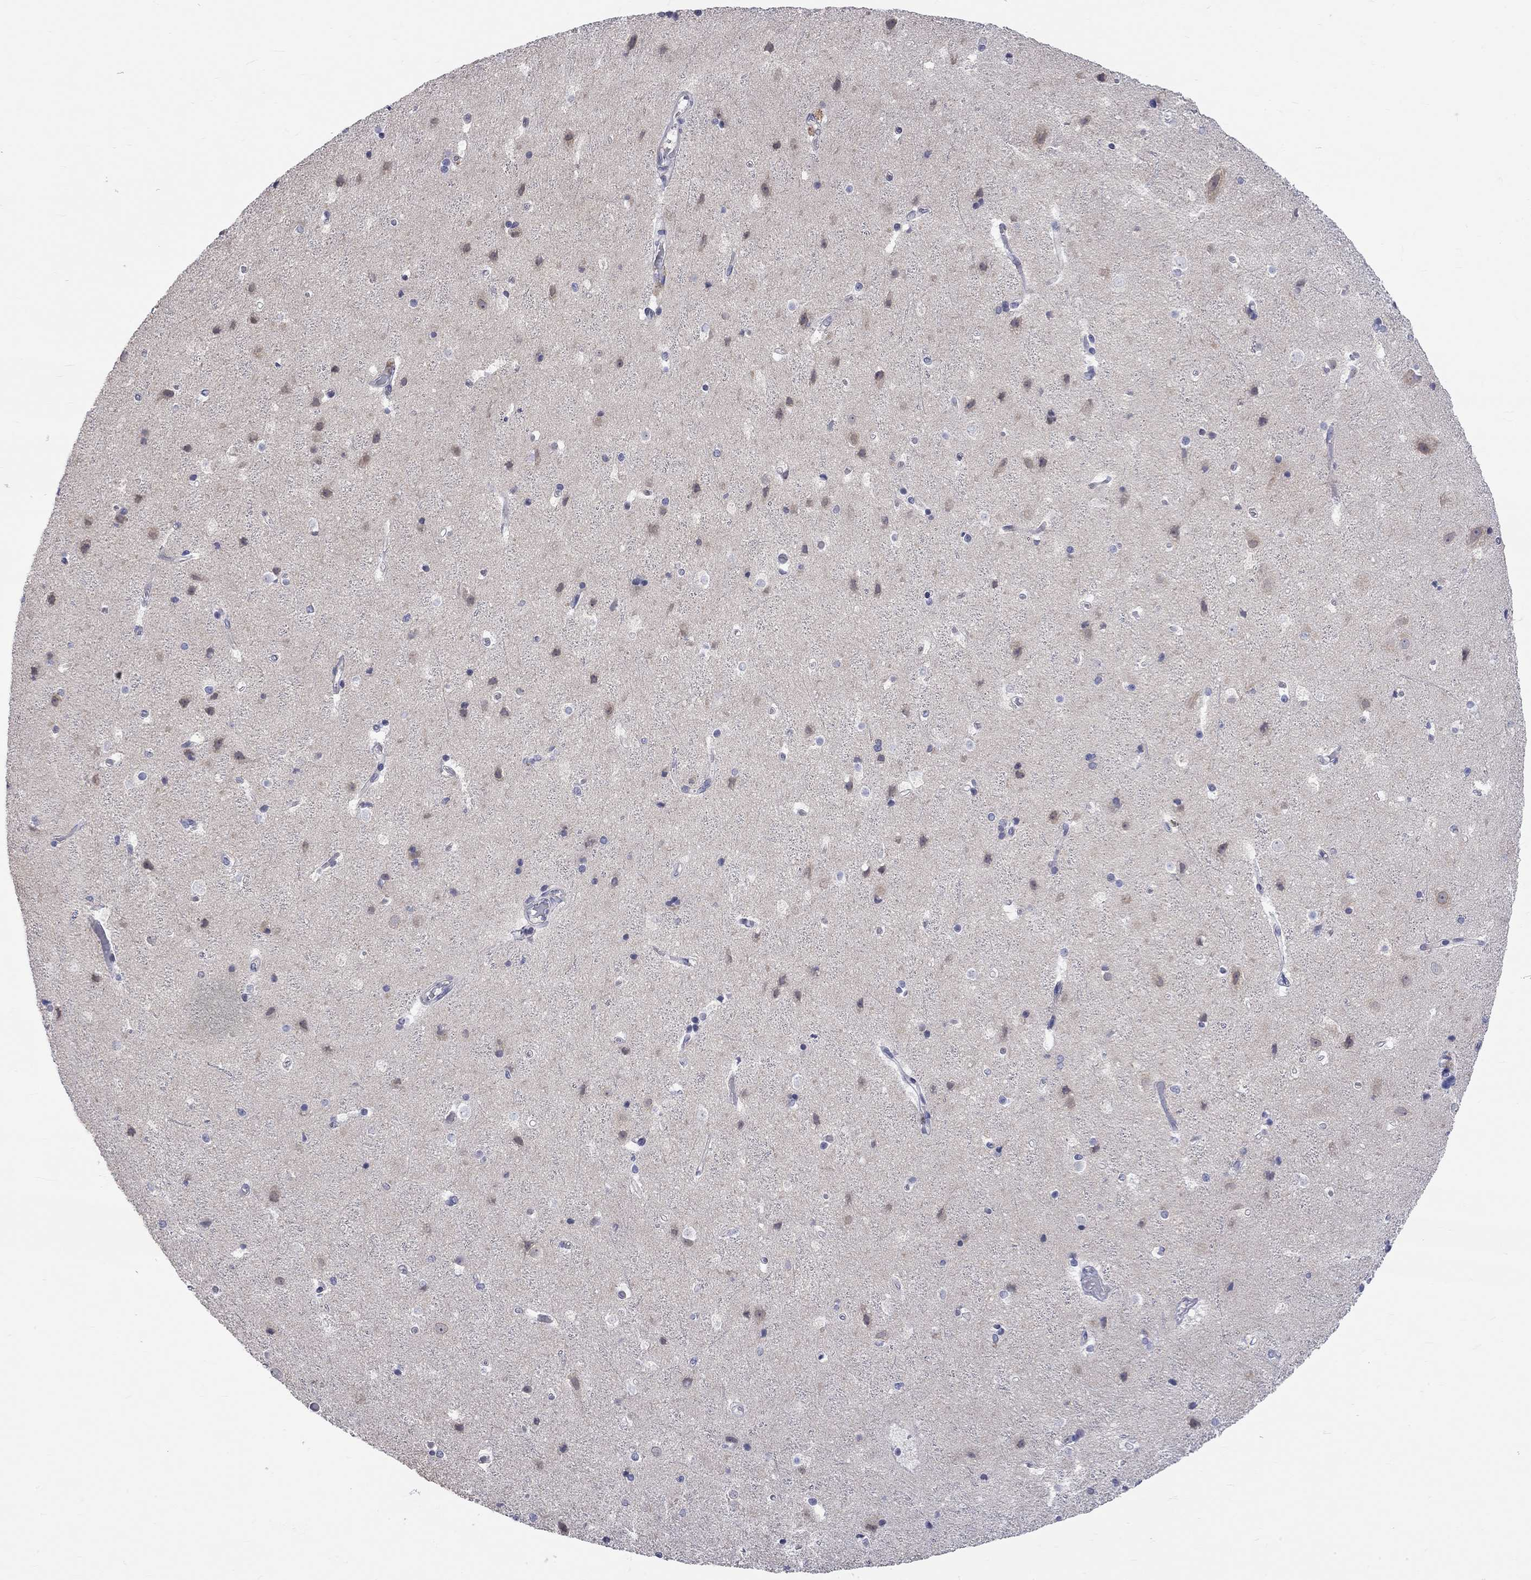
{"staining": {"intensity": "negative", "quantity": "none", "location": "none"}, "tissue": "cerebral cortex", "cell_type": "Endothelial cells", "image_type": "normal", "snomed": [{"axis": "morphology", "description": "Normal tissue, NOS"}, {"axis": "topography", "description": "Cerebral cortex"}], "caption": "Immunohistochemistry photomicrograph of benign cerebral cortex stained for a protein (brown), which exhibits no staining in endothelial cells. The staining was performed using DAB (3,3'-diaminobenzidine) to visualize the protein expression in brown, while the nuclei were stained in blue with hematoxylin (Magnification: 20x).", "gene": "OPRK1", "patient": {"sex": "female", "age": 52}}